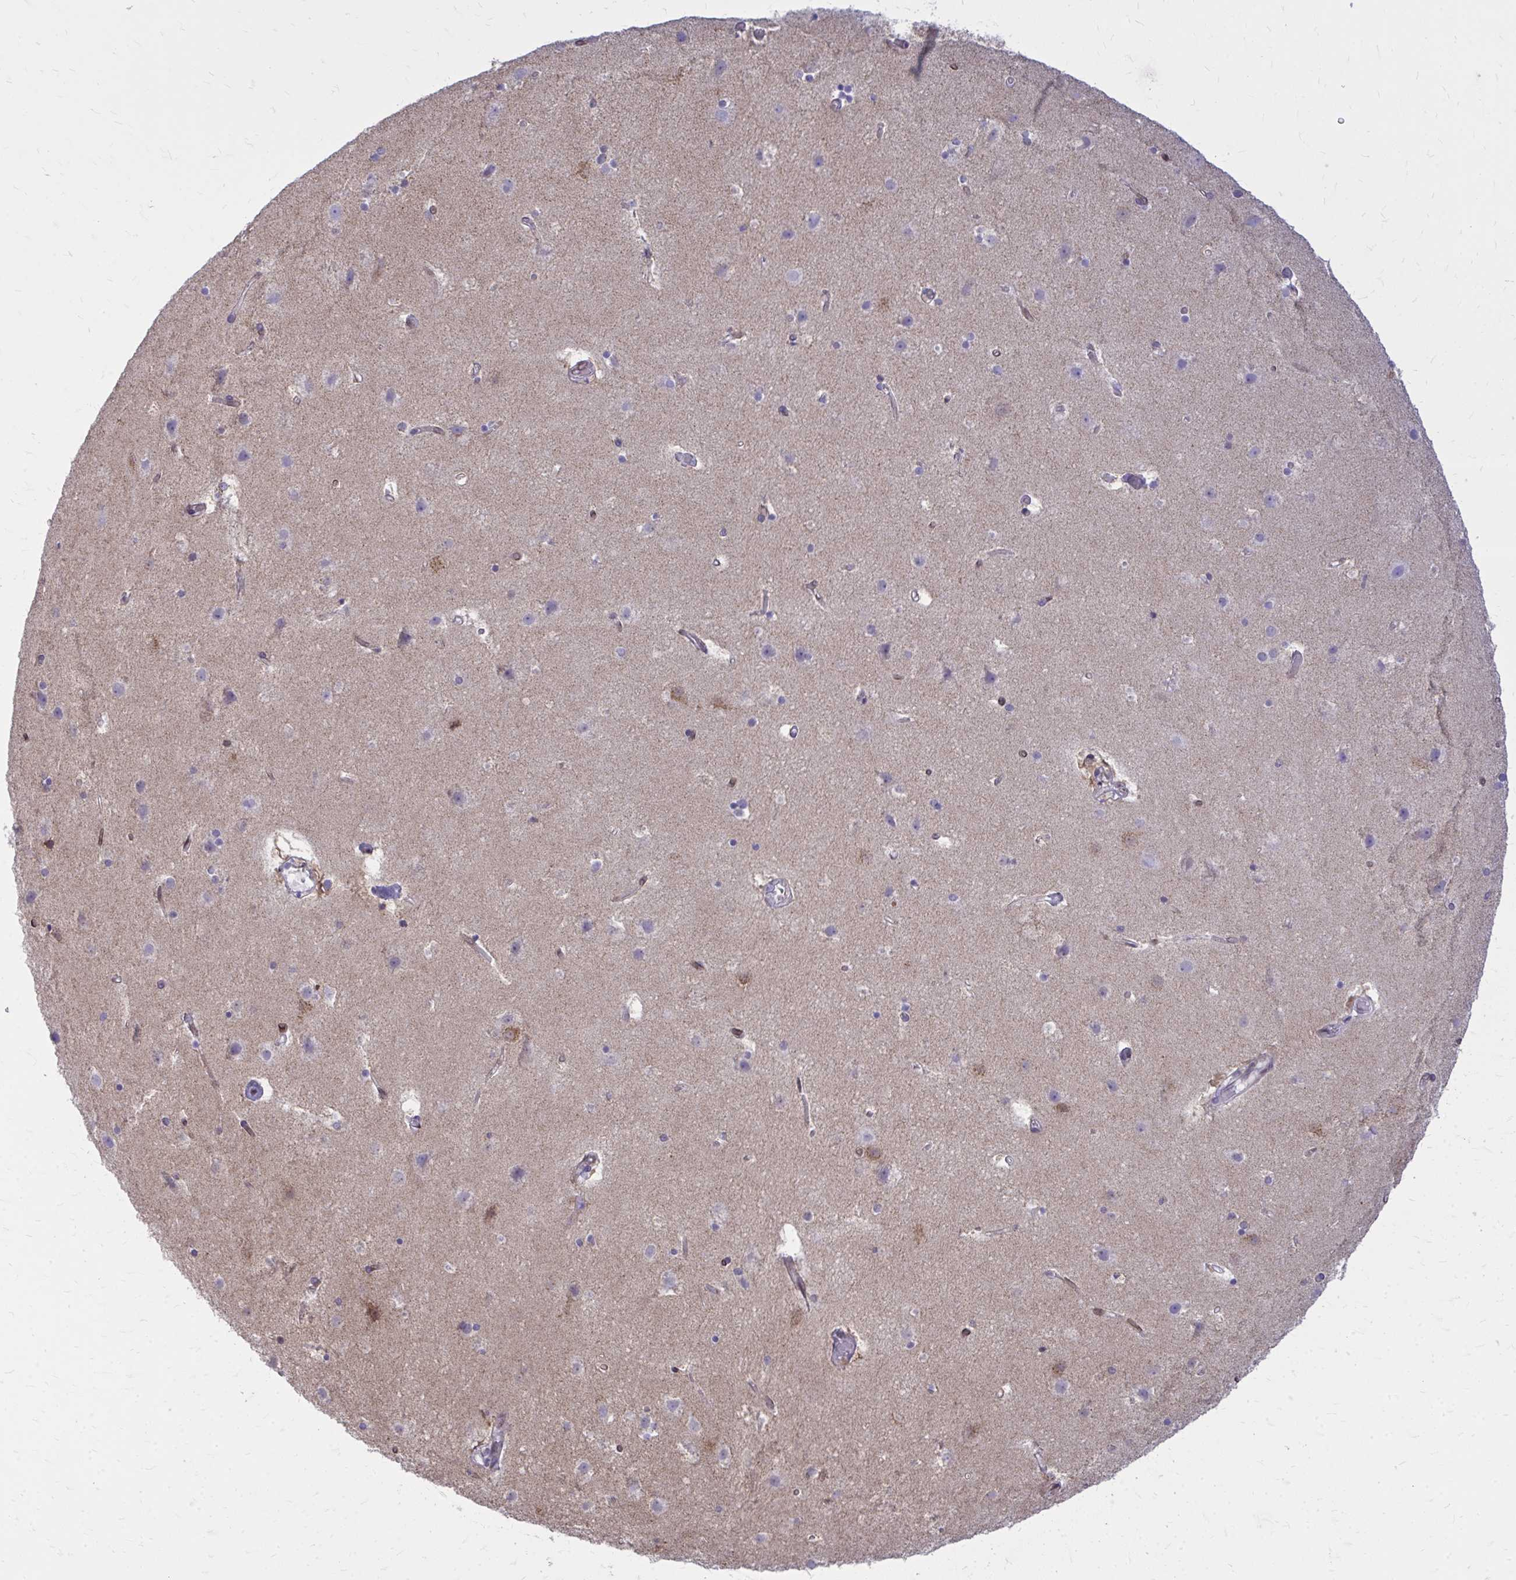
{"staining": {"intensity": "negative", "quantity": "none", "location": "none"}, "tissue": "cerebral cortex", "cell_type": "Endothelial cells", "image_type": "normal", "snomed": [{"axis": "morphology", "description": "Normal tissue, NOS"}, {"axis": "topography", "description": "Cerebral cortex"}], "caption": "Endothelial cells are negative for protein expression in normal human cerebral cortex. Brightfield microscopy of immunohistochemistry stained with DAB (3,3'-diaminobenzidine) (brown) and hematoxylin (blue), captured at high magnification.", "gene": "RPS6KA2", "patient": {"sex": "female", "age": 52}}